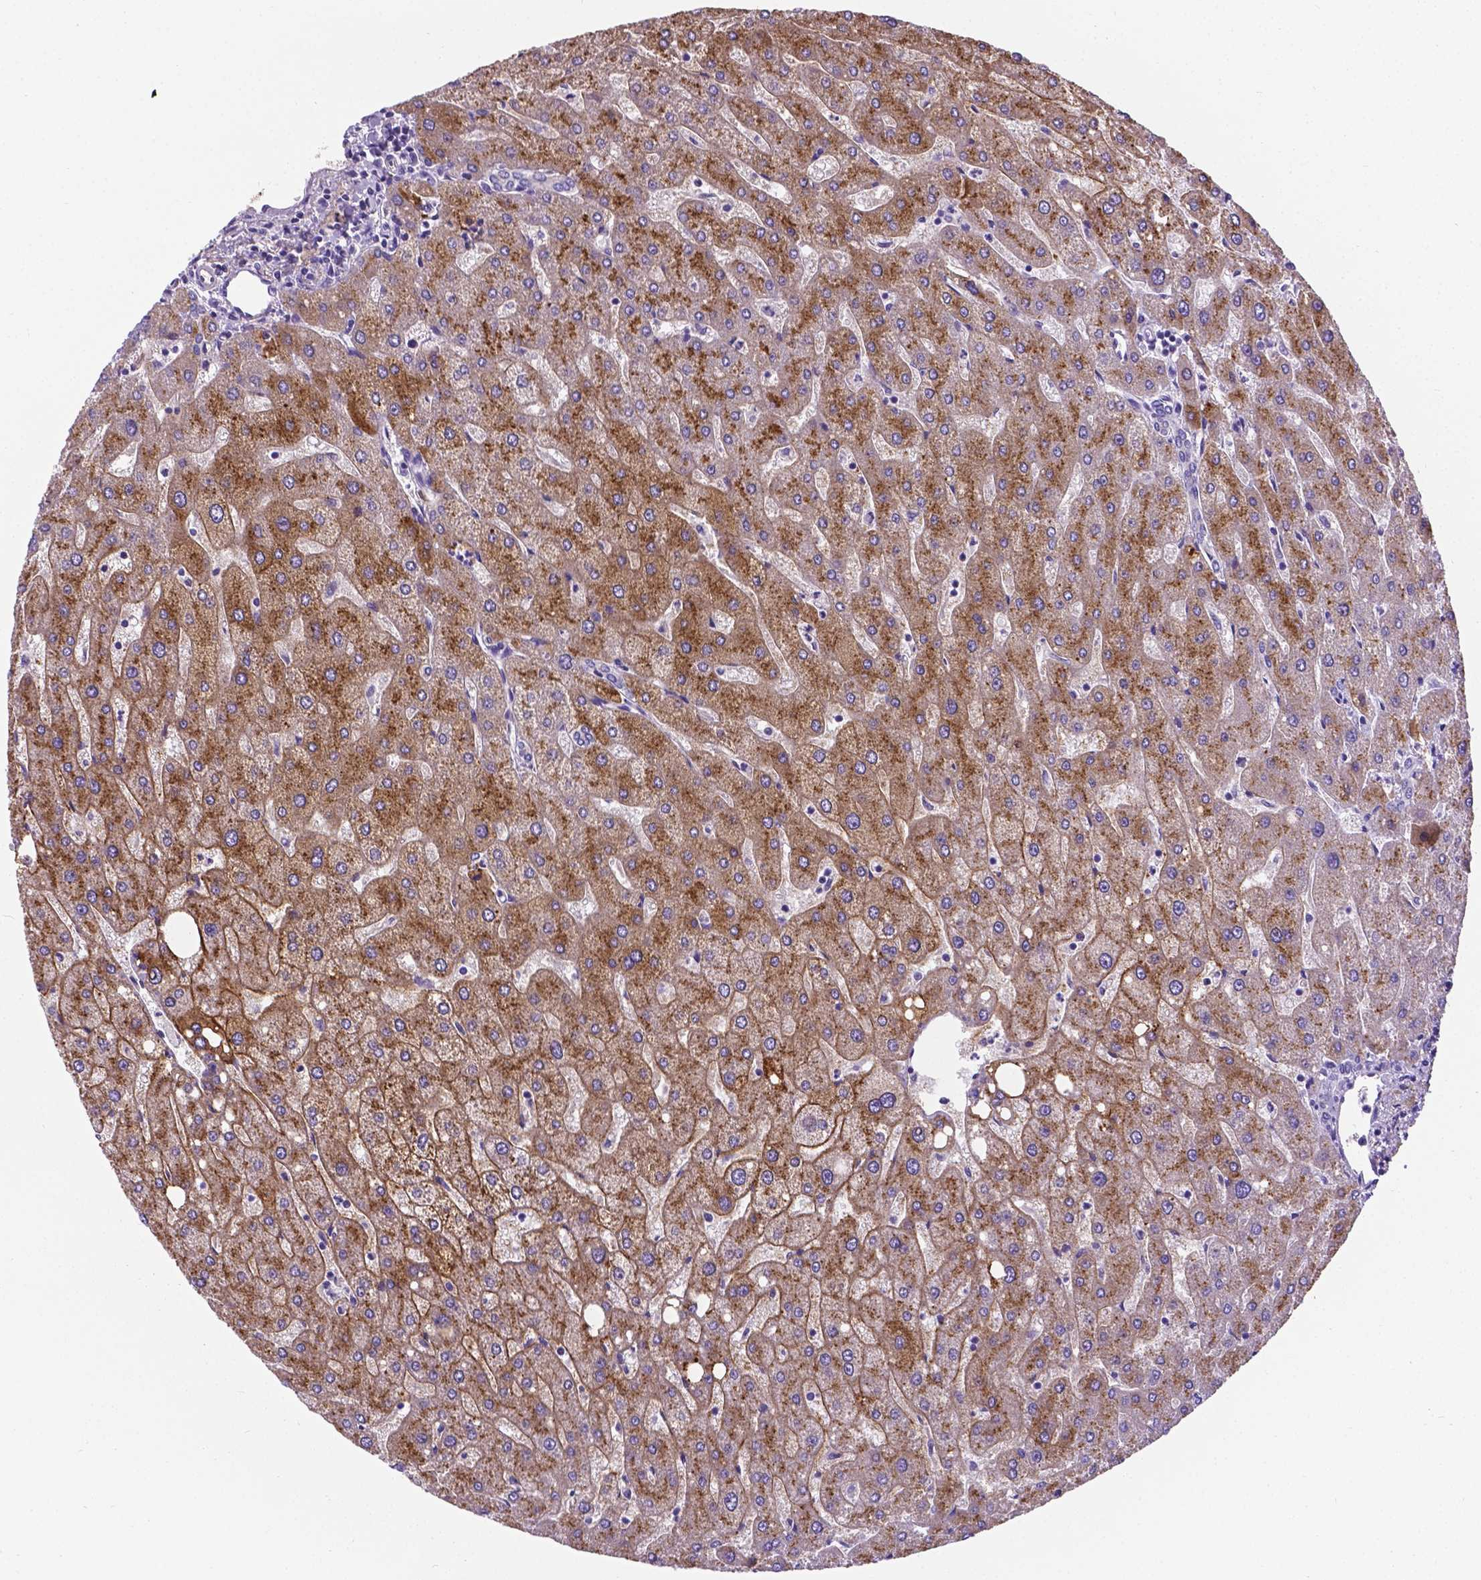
{"staining": {"intensity": "negative", "quantity": "none", "location": "none"}, "tissue": "liver", "cell_type": "Cholangiocytes", "image_type": "normal", "snomed": [{"axis": "morphology", "description": "Normal tissue, NOS"}, {"axis": "topography", "description": "Liver"}], "caption": "DAB (3,3'-diaminobenzidine) immunohistochemical staining of benign liver shows no significant positivity in cholangiocytes. (DAB immunohistochemistry (IHC) with hematoxylin counter stain).", "gene": "APOE", "patient": {"sex": "male", "age": 67}}